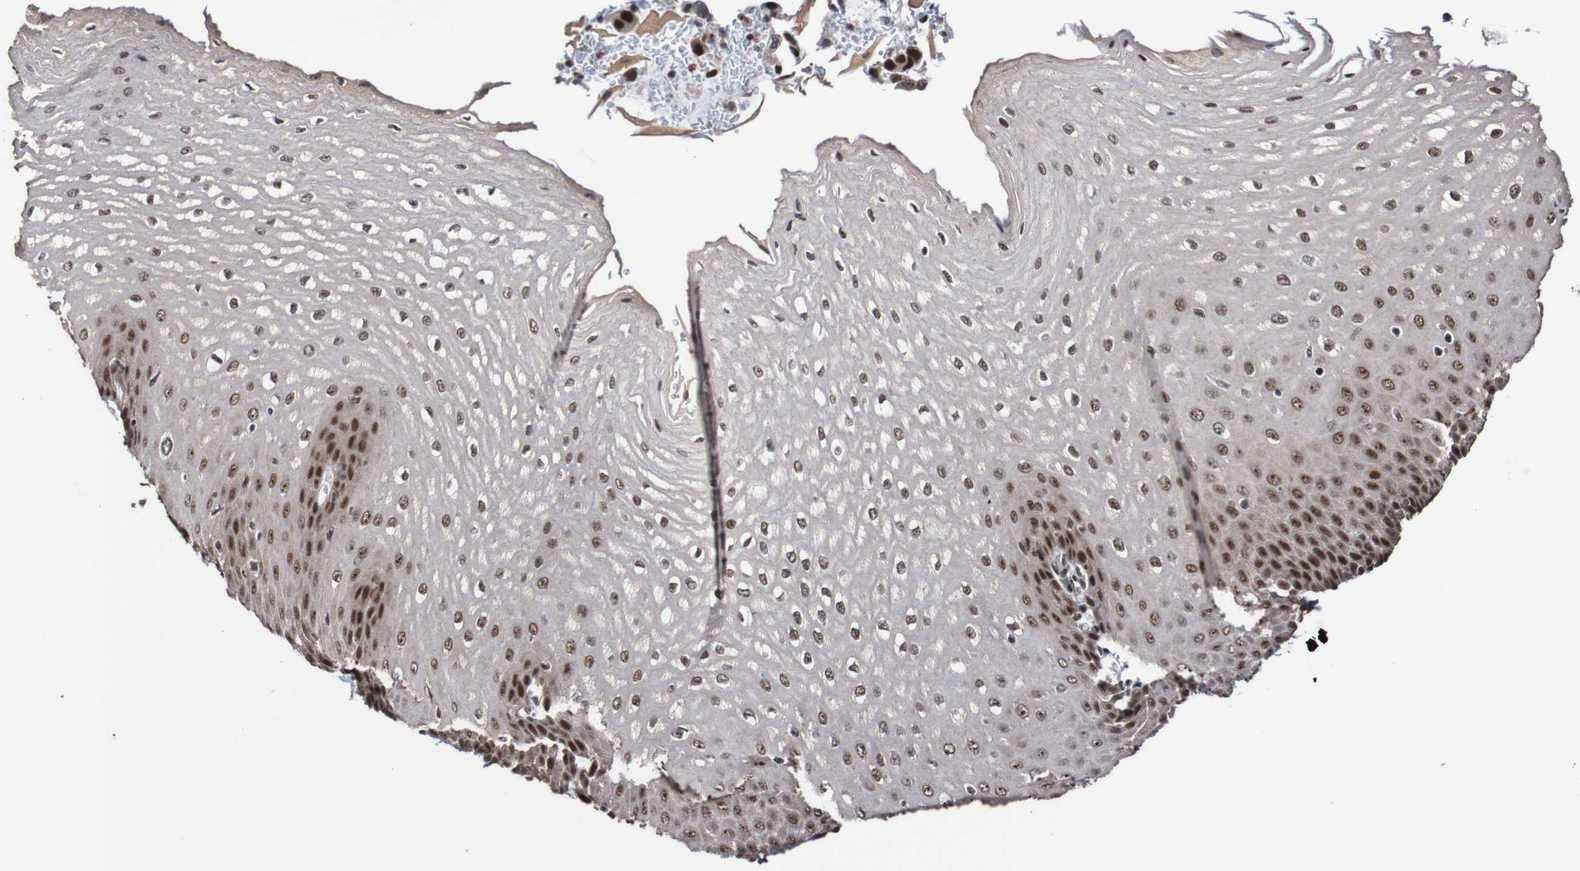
{"staining": {"intensity": "strong", "quantity": ">75%", "location": "nuclear"}, "tissue": "esophagus", "cell_type": "Squamous epithelial cells", "image_type": "normal", "snomed": [{"axis": "morphology", "description": "Normal tissue, NOS"}, {"axis": "topography", "description": "Esophagus"}], "caption": "Immunohistochemical staining of benign esophagus demonstrates high levels of strong nuclear positivity in about >75% of squamous epithelial cells.", "gene": "CDC5L", "patient": {"sex": "male", "age": 54}}